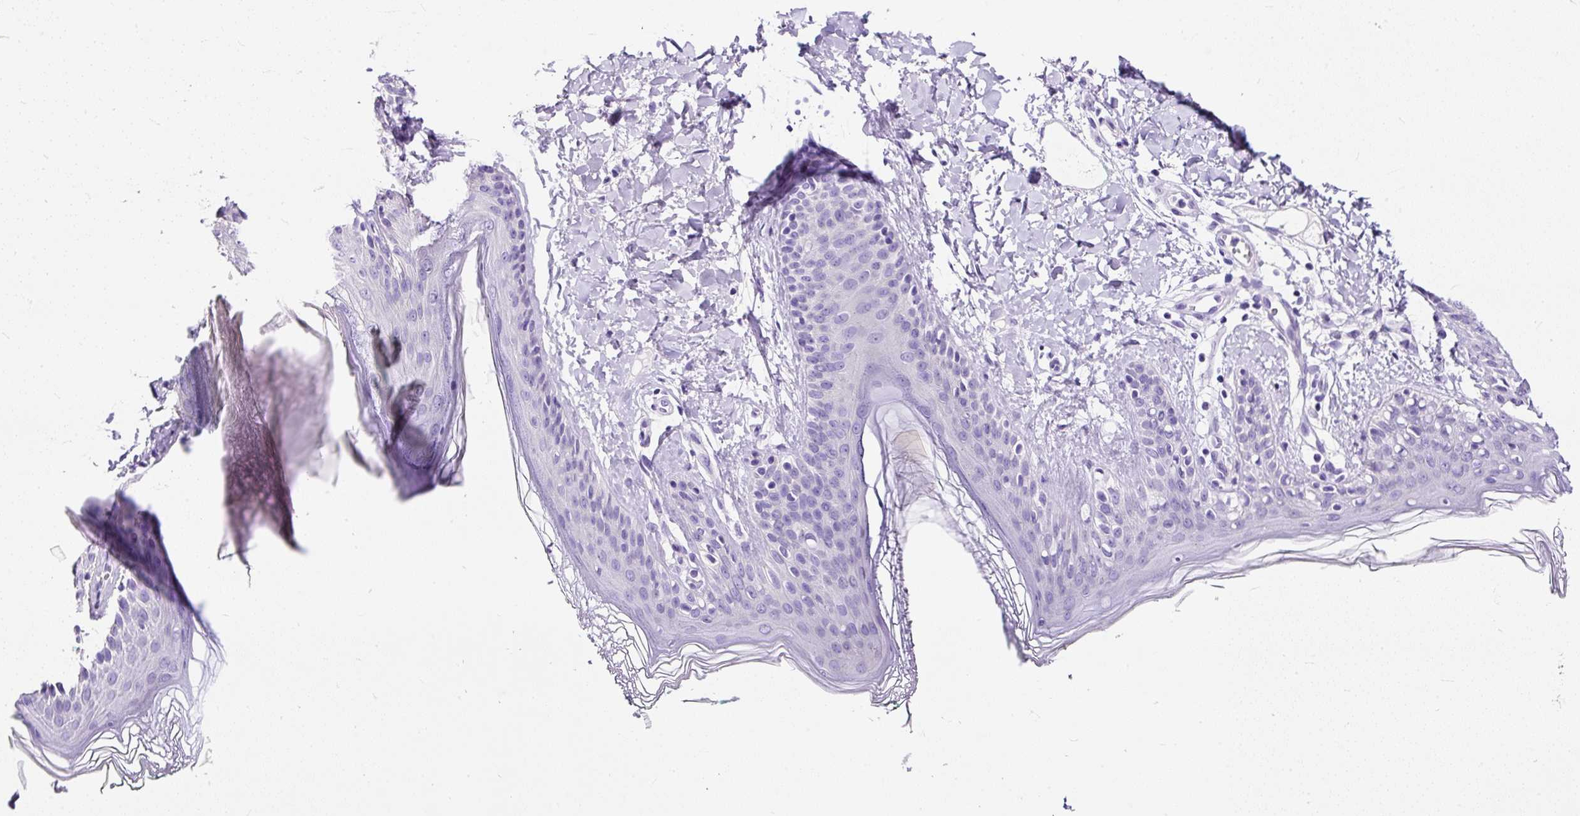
{"staining": {"intensity": "negative", "quantity": "none", "location": "none"}, "tissue": "skin", "cell_type": "Fibroblasts", "image_type": "normal", "snomed": [{"axis": "morphology", "description": "Normal tissue, NOS"}, {"axis": "topography", "description": "Skin"}], "caption": "A high-resolution micrograph shows immunohistochemistry staining of unremarkable skin, which displays no significant staining in fibroblasts. Nuclei are stained in blue.", "gene": "STOX2", "patient": {"sex": "male", "age": 16}}